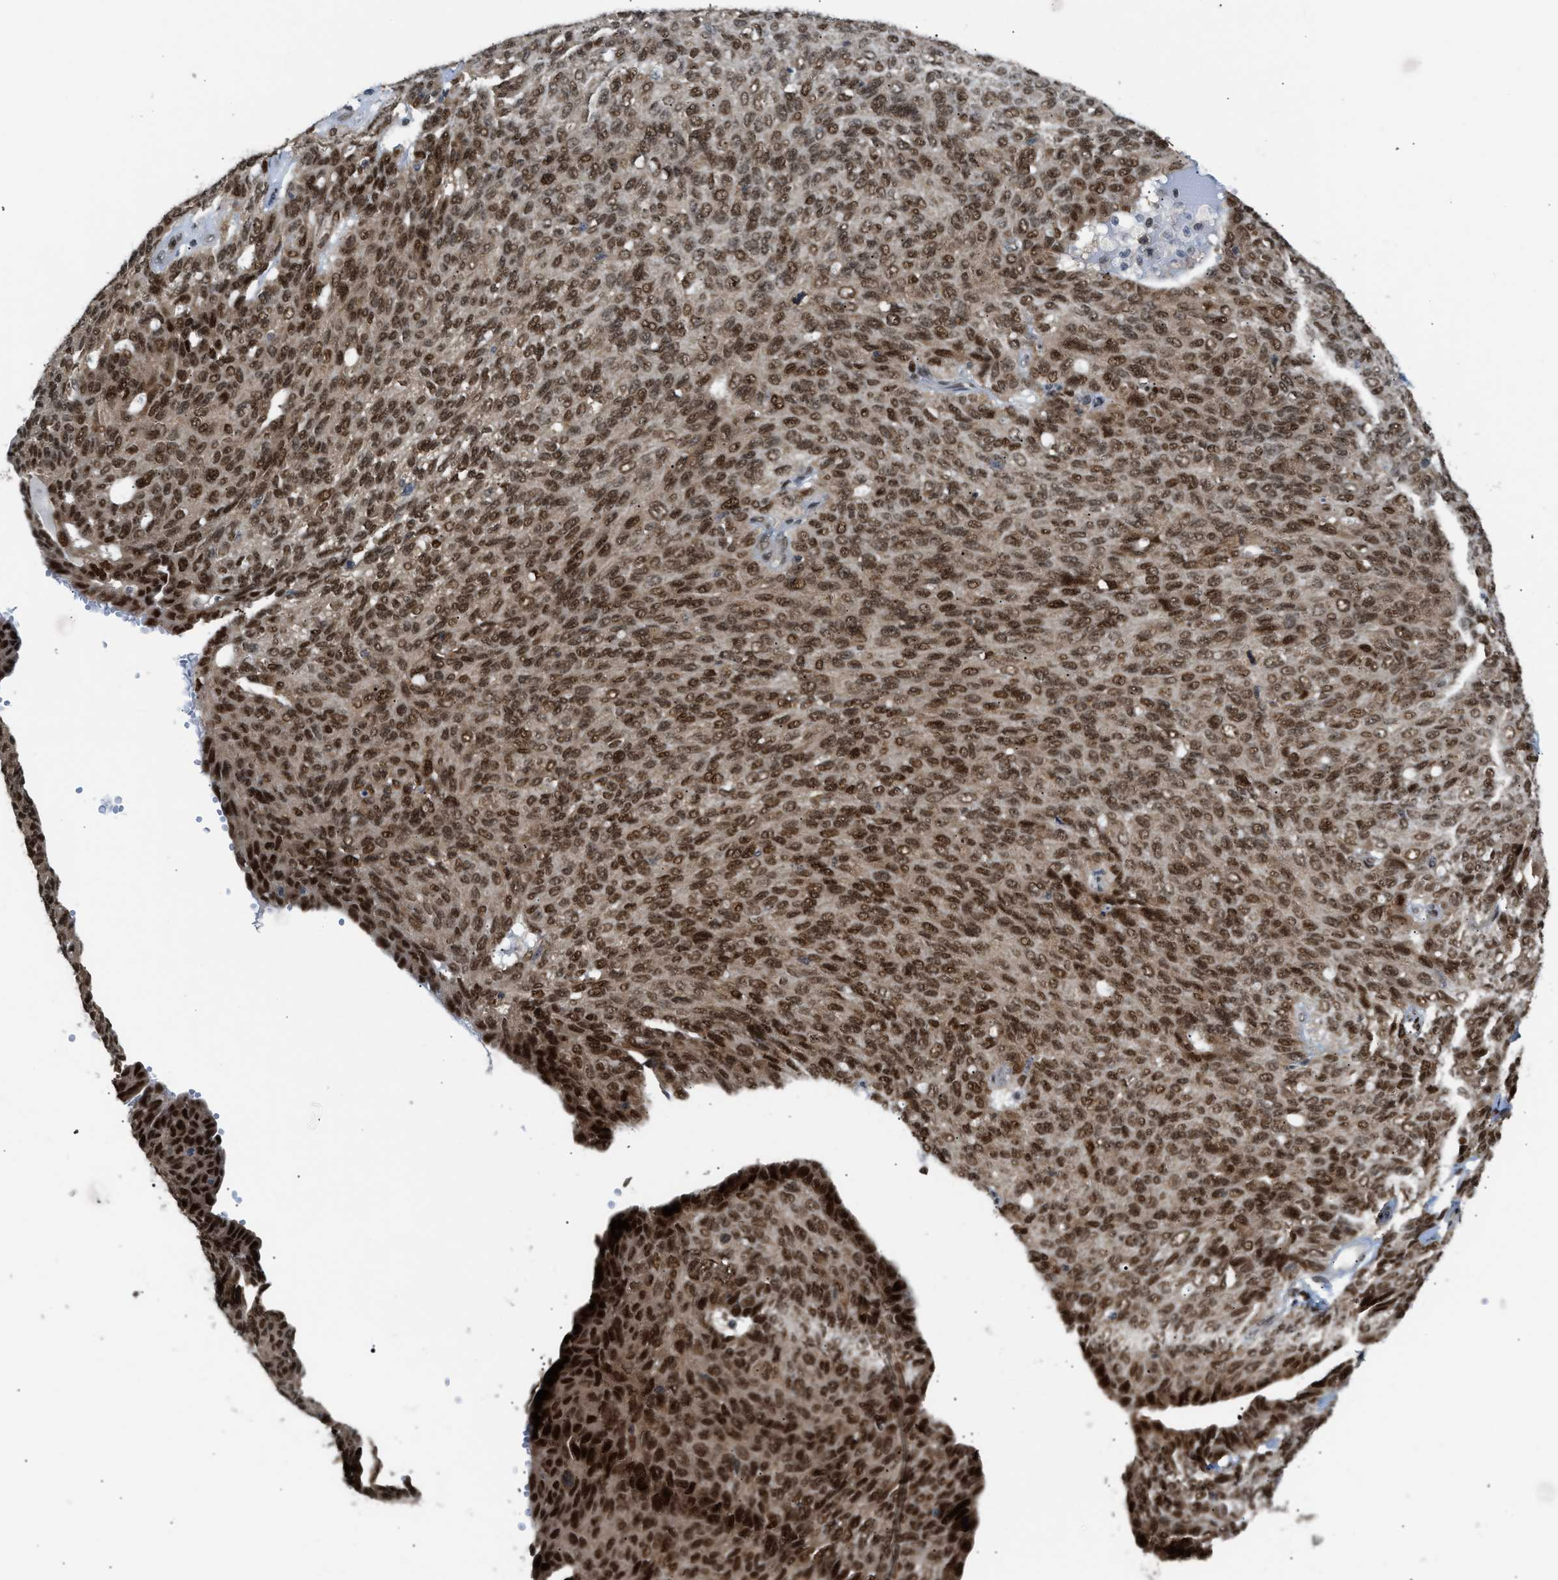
{"staining": {"intensity": "strong", "quantity": ">75%", "location": "nuclear"}, "tissue": "ovarian cancer", "cell_type": "Tumor cells", "image_type": "cancer", "snomed": [{"axis": "morphology", "description": "Carcinoma, endometroid"}, {"axis": "topography", "description": "Ovary"}], "caption": "Strong nuclear positivity for a protein is identified in about >75% of tumor cells of endometroid carcinoma (ovarian) using IHC.", "gene": "SSBP2", "patient": {"sex": "female", "age": 60}}